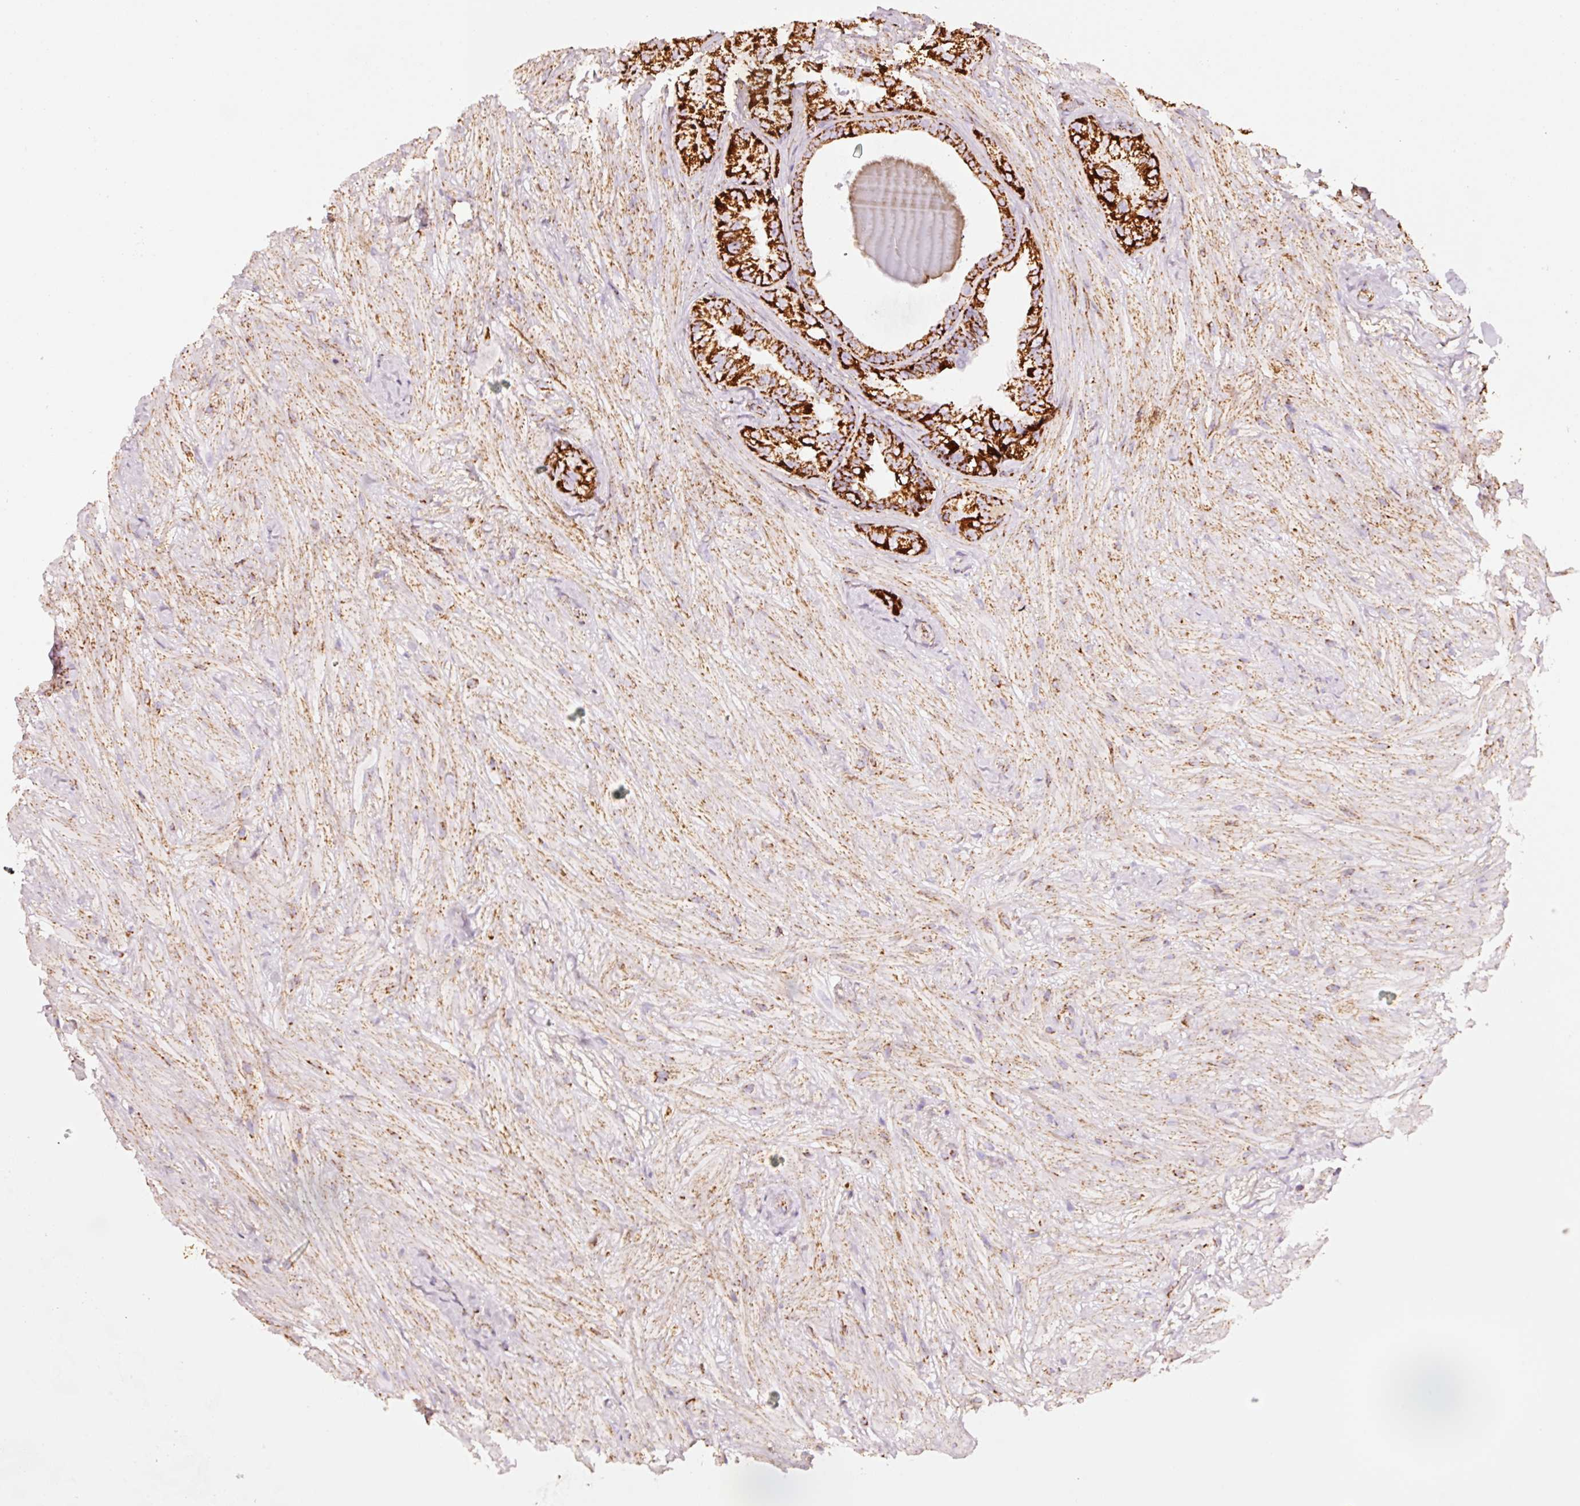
{"staining": {"intensity": "strong", "quantity": ">75%", "location": "cytoplasmic/membranous"}, "tissue": "seminal vesicle", "cell_type": "Glandular cells", "image_type": "normal", "snomed": [{"axis": "morphology", "description": "Normal tissue, NOS"}, {"axis": "topography", "description": "Seminal veicle"}], "caption": "Human seminal vesicle stained for a protein (brown) demonstrates strong cytoplasmic/membranous positive staining in about >75% of glandular cells.", "gene": "MT", "patient": {"sex": "male", "age": 60}}